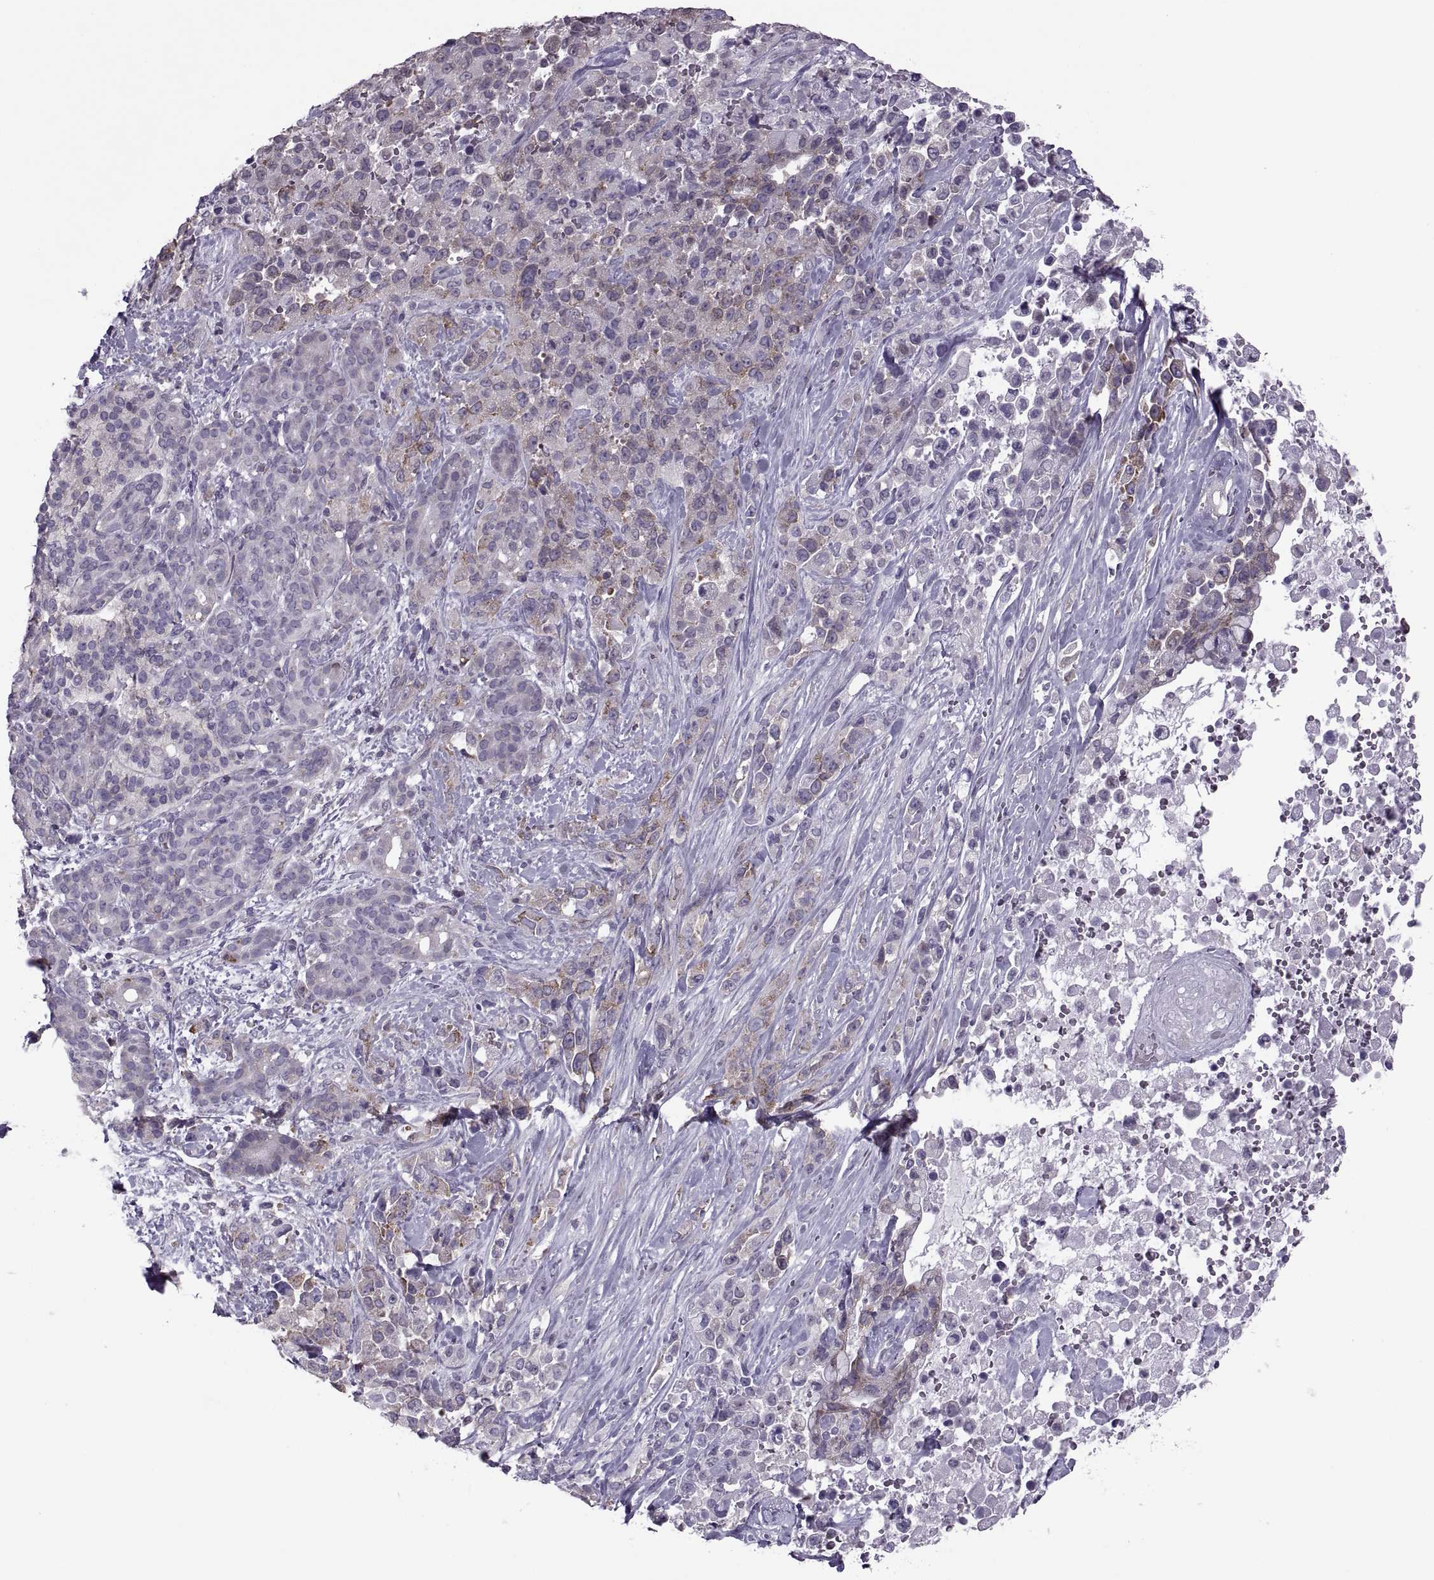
{"staining": {"intensity": "moderate", "quantity": "25%-75%", "location": "cytoplasmic/membranous"}, "tissue": "pancreatic cancer", "cell_type": "Tumor cells", "image_type": "cancer", "snomed": [{"axis": "morphology", "description": "Adenocarcinoma, NOS"}, {"axis": "topography", "description": "Pancreas"}], "caption": "Tumor cells reveal medium levels of moderate cytoplasmic/membranous positivity in about 25%-75% of cells in pancreatic cancer (adenocarcinoma). (Stains: DAB (3,3'-diaminobenzidine) in brown, nuclei in blue, Microscopy: brightfield microscopy at high magnification).", "gene": "PABPC1", "patient": {"sex": "male", "age": 44}}